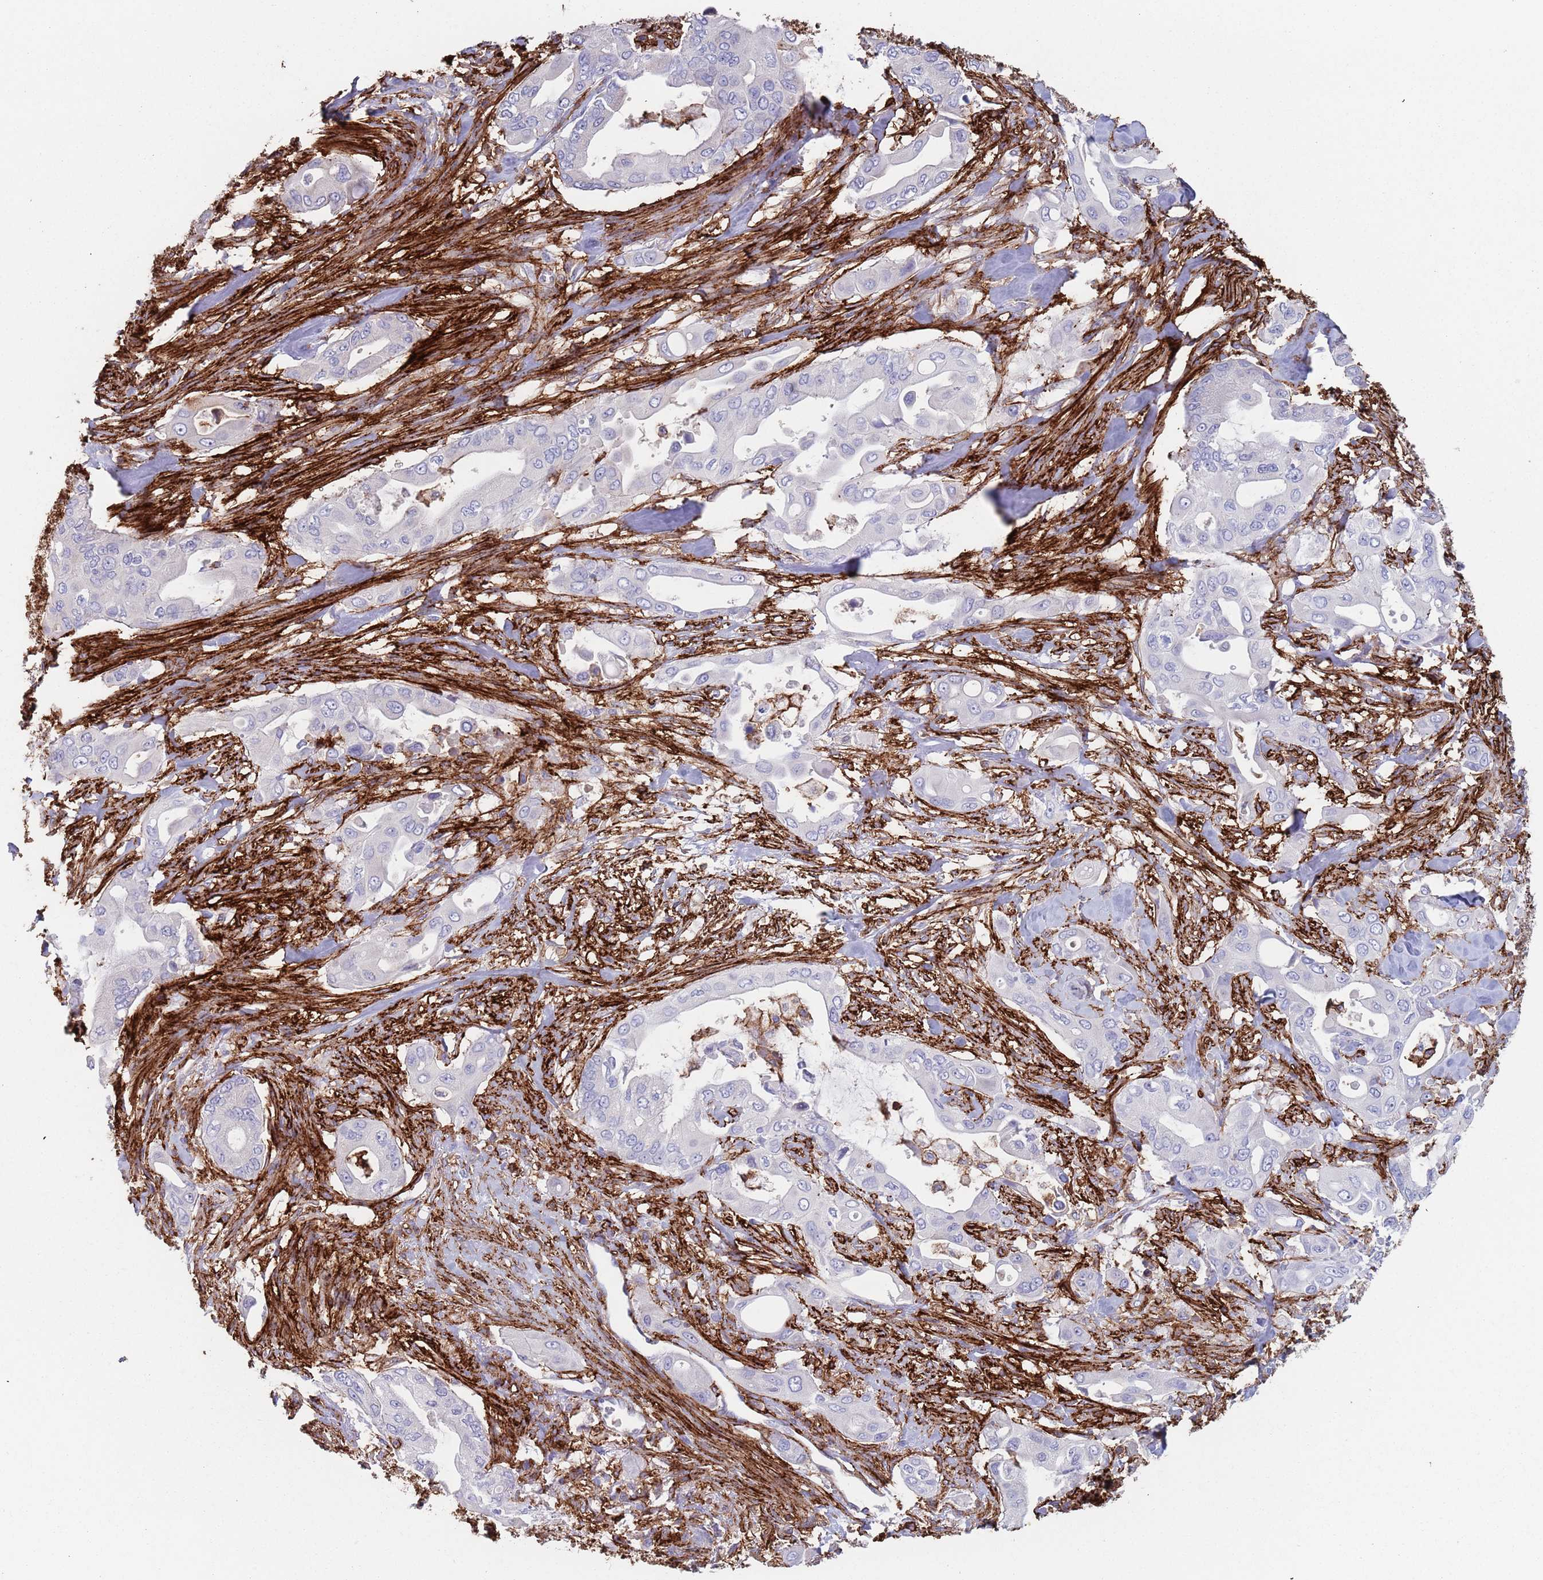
{"staining": {"intensity": "negative", "quantity": "none", "location": "none"}, "tissue": "pancreatic cancer", "cell_type": "Tumor cells", "image_type": "cancer", "snomed": [{"axis": "morphology", "description": "Adenocarcinoma, NOS"}, {"axis": "topography", "description": "Pancreas"}], "caption": "Immunohistochemical staining of pancreatic cancer reveals no significant staining in tumor cells. (Immunohistochemistry (ihc), brightfield microscopy, high magnification).", "gene": "RNF144A", "patient": {"sex": "male", "age": 57}}